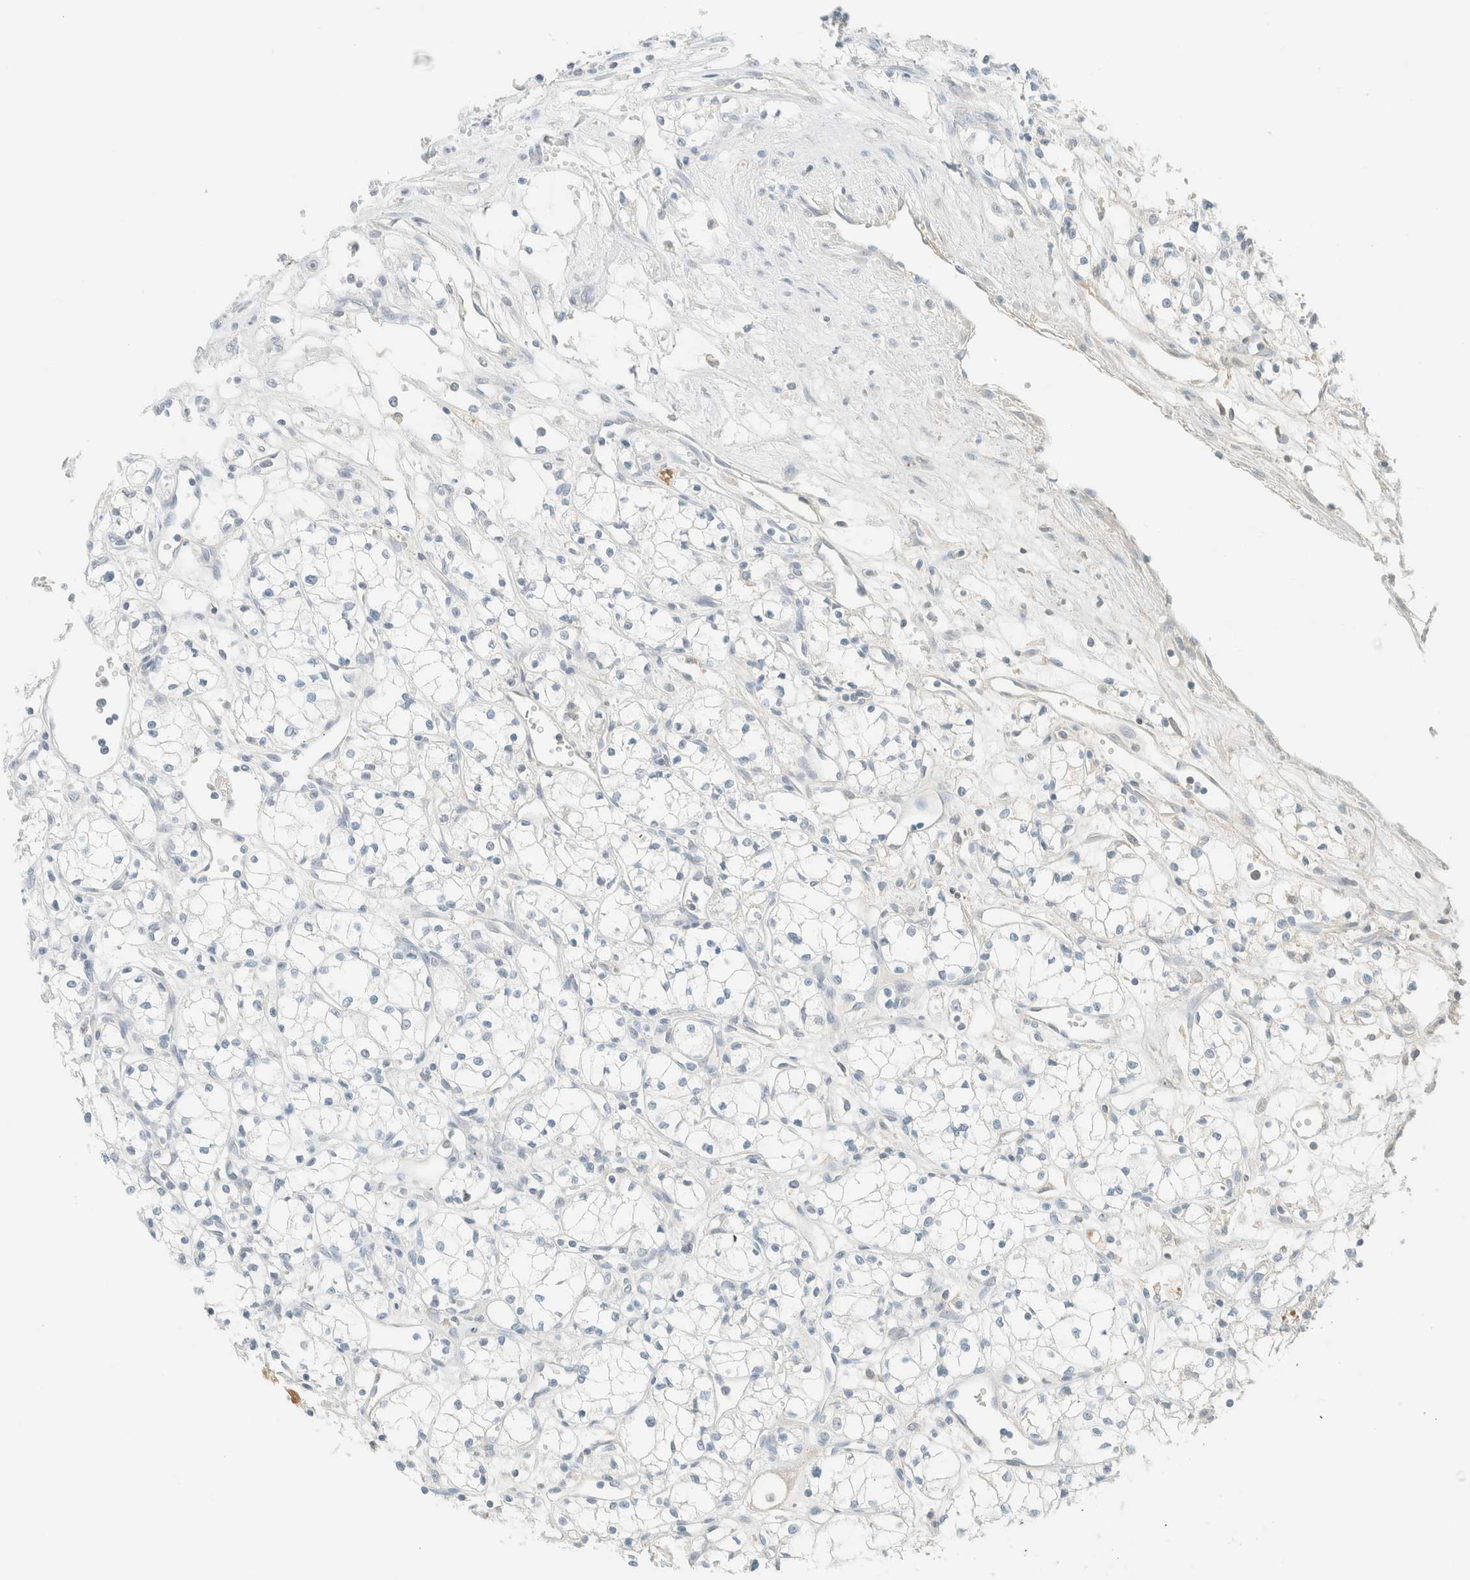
{"staining": {"intensity": "negative", "quantity": "none", "location": "none"}, "tissue": "renal cancer", "cell_type": "Tumor cells", "image_type": "cancer", "snomed": [{"axis": "morphology", "description": "Normal tissue, NOS"}, {"axis": "morphology", "description": "Adenocarcinoma, NOS"}, {"axis": "topography", "description": "Kidney"}], "caption": "IHC of human renal cancer (adenocarcinoma) reveals no expression in tumor cells.", "gene": "GPA33", "patient": {"sex": "male", "age": 59}}